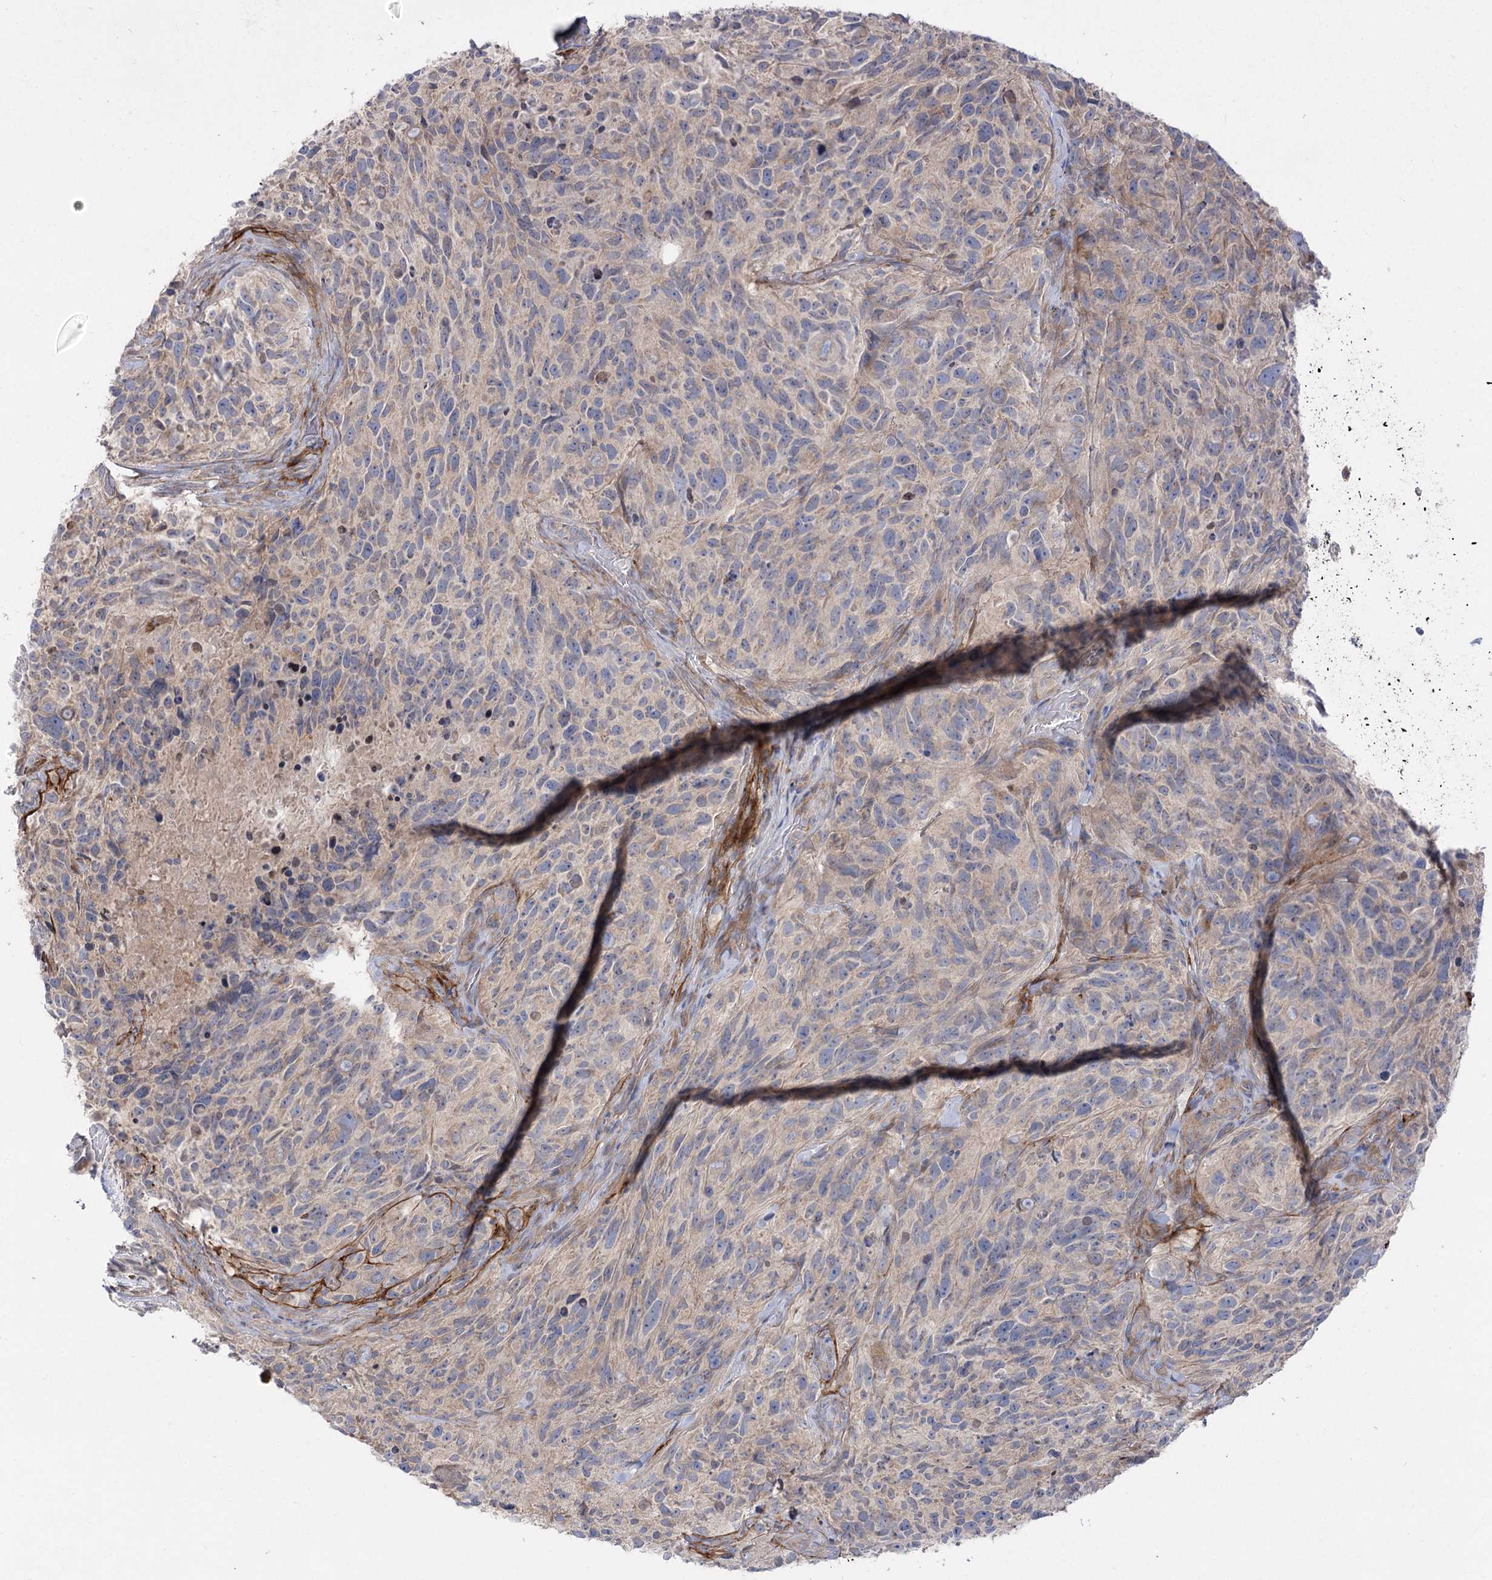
{"staining": {"intensity": "weak", "quantity": ">75%", "location": "cytoplasmic/membranous"}, "tissue": "glioma", "cell_type": "Tumor cells", "image_type": "cancer", "snomed": [{"axis": "morphology", "description": "Glioma, malignant, High grade"}, {"axis": "topography", "description": "Brain"}], "caption": "Immunohistochemistry (IHC) image of high-grade glioma (malignant) stained for a protein (brown), which exhibits low levels of weak cytoplasmic/membranous staining in approximately >75% of tumor cells.", "gene": "SH3BP5L", "patient": {"sex": "male", "age": 69}}